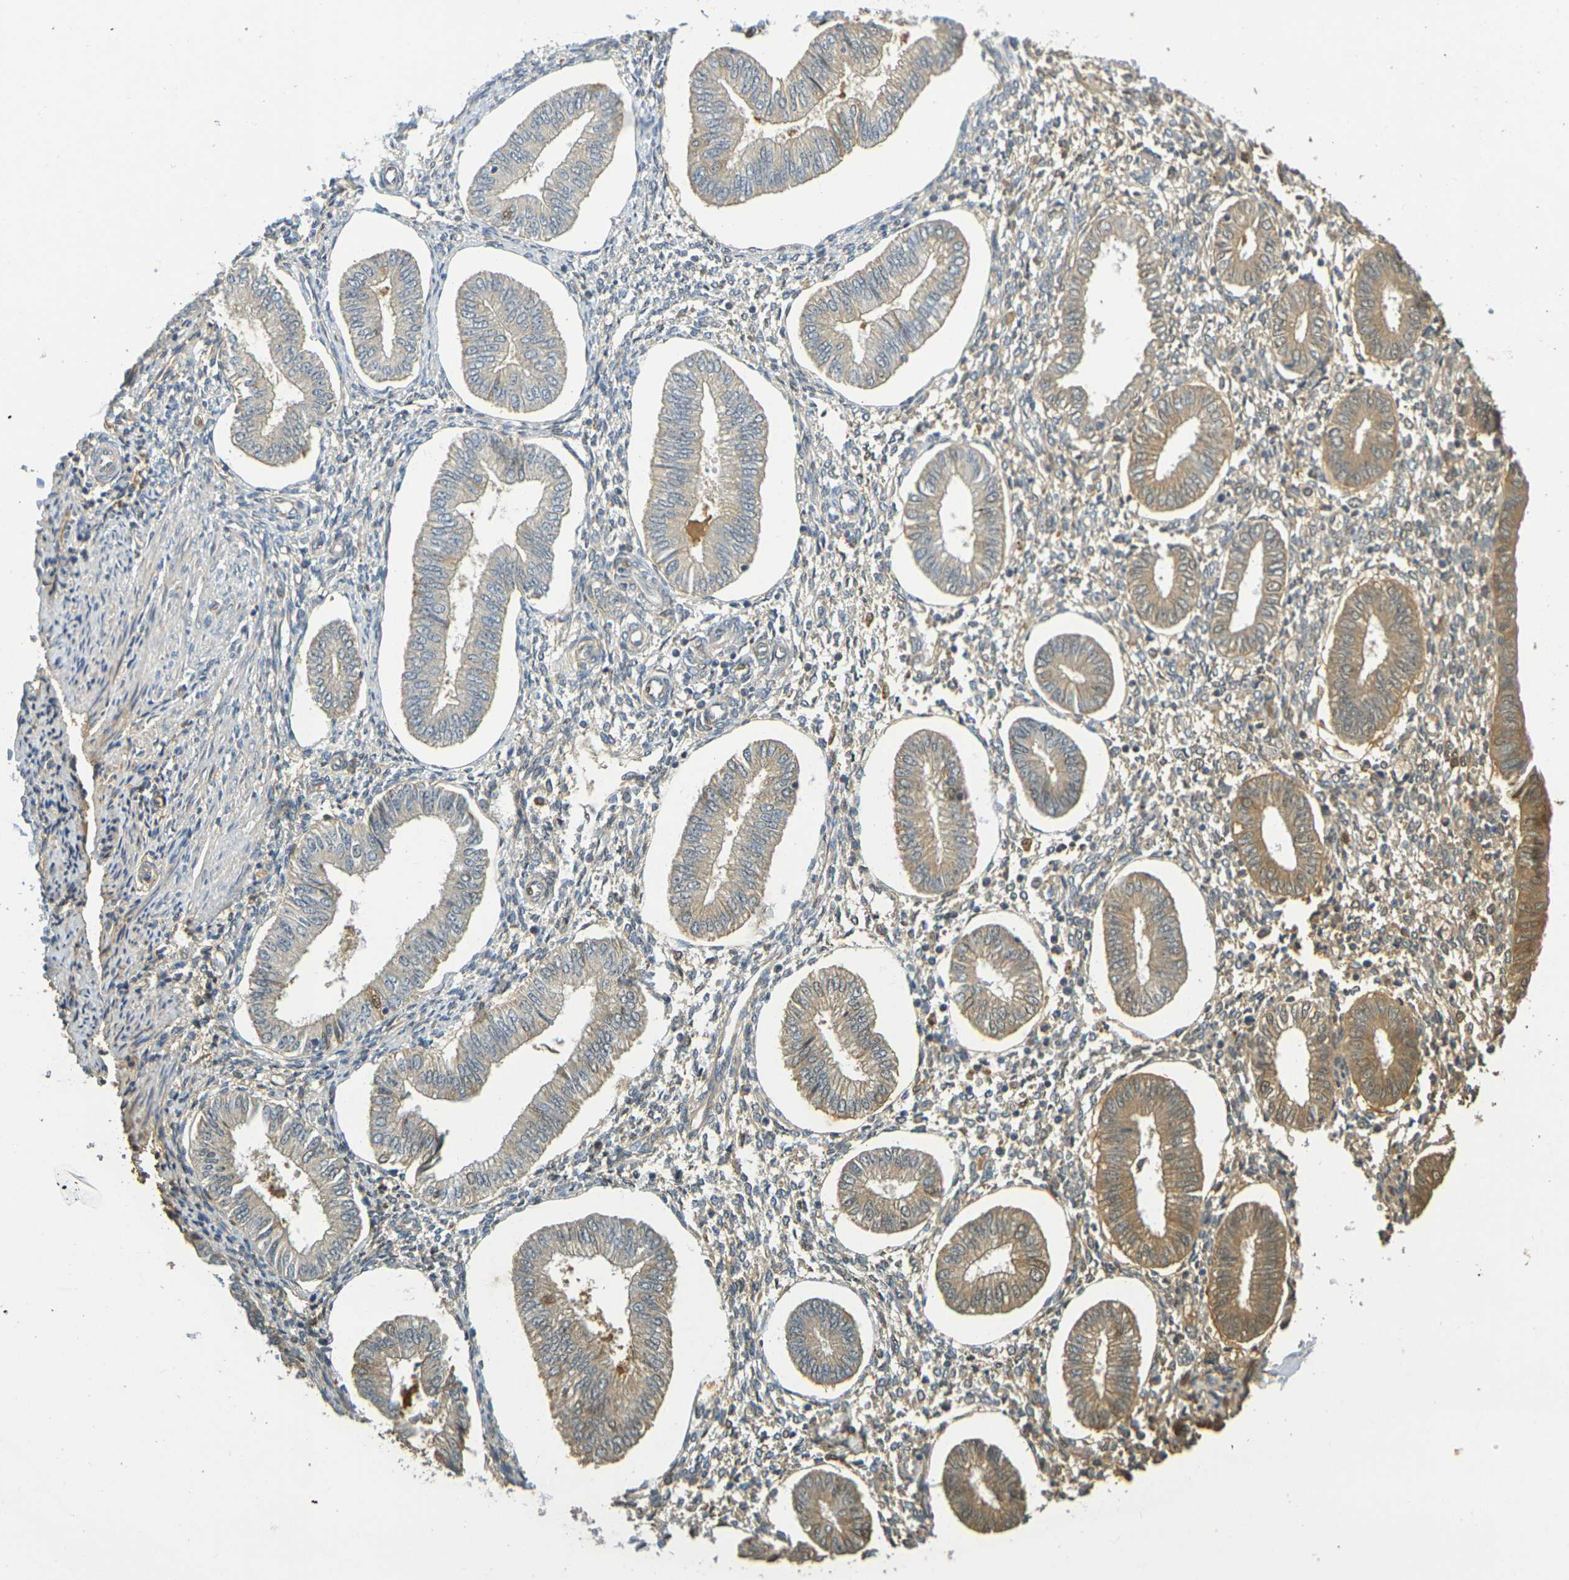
{"staining": {"intensity": "weak", "quantity": "25%-75%", "location": "cytoplasmic/membranous"}, "tissue": "endometrium", "cell_type": "Cells in endometrial stroma", "image_type": "normal", "snomed": [{"axis": "morphology", "description": "Normal tissue, NOS"}, {"axis": "topography", "description": "Endometrium"}], "caption": "Normal endometrium reveals weak cytoplasmic/membranous staining in about 25%-75% of cells in endometrial stroma Nuclei are stained in blue..", "gene": "C1QA", "patient": {"sex": "female", "age": 50}}